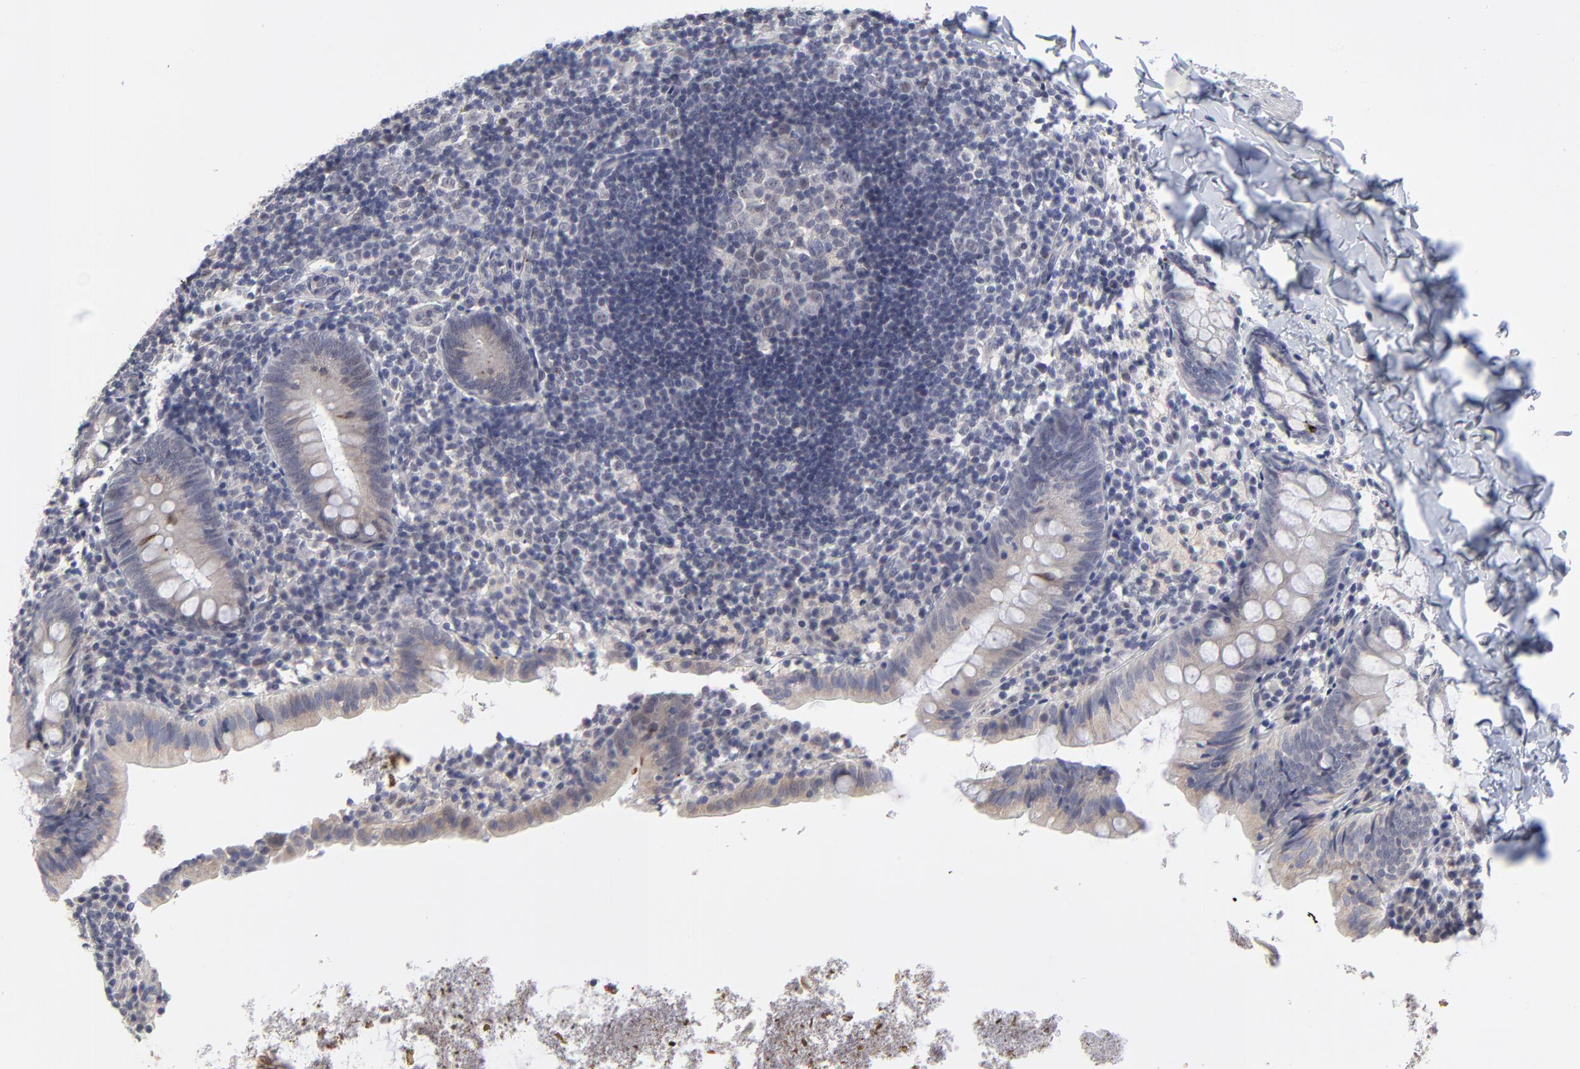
{"staining": {"intensity": "weak", "quantity": "25%-75%", "location": "cytoplasmic/membranous"}, "tissue": "appendix", "cell_type": "Glandular cells", "image_type": "normal", "snomed": [{"axis": "morphology", "description": "Normal tissue, NOS"}, {"axis": "topography", "description": "Appendix"}], "caption": "Immunohistochemistry (IHC) staining of normal appendix, which reveals low levels of weak cytoplasmic/membranous staining in about 25%-75% of glandular cells indicating weak cytoplasmic/membranous protein staining. The staining was performed using DAB (brown) for protein detection and nuclei were counterstained in hematoxylin (blue).", "gene": "MAGEA10", "patient": {"sex": "female", "age": 9}}